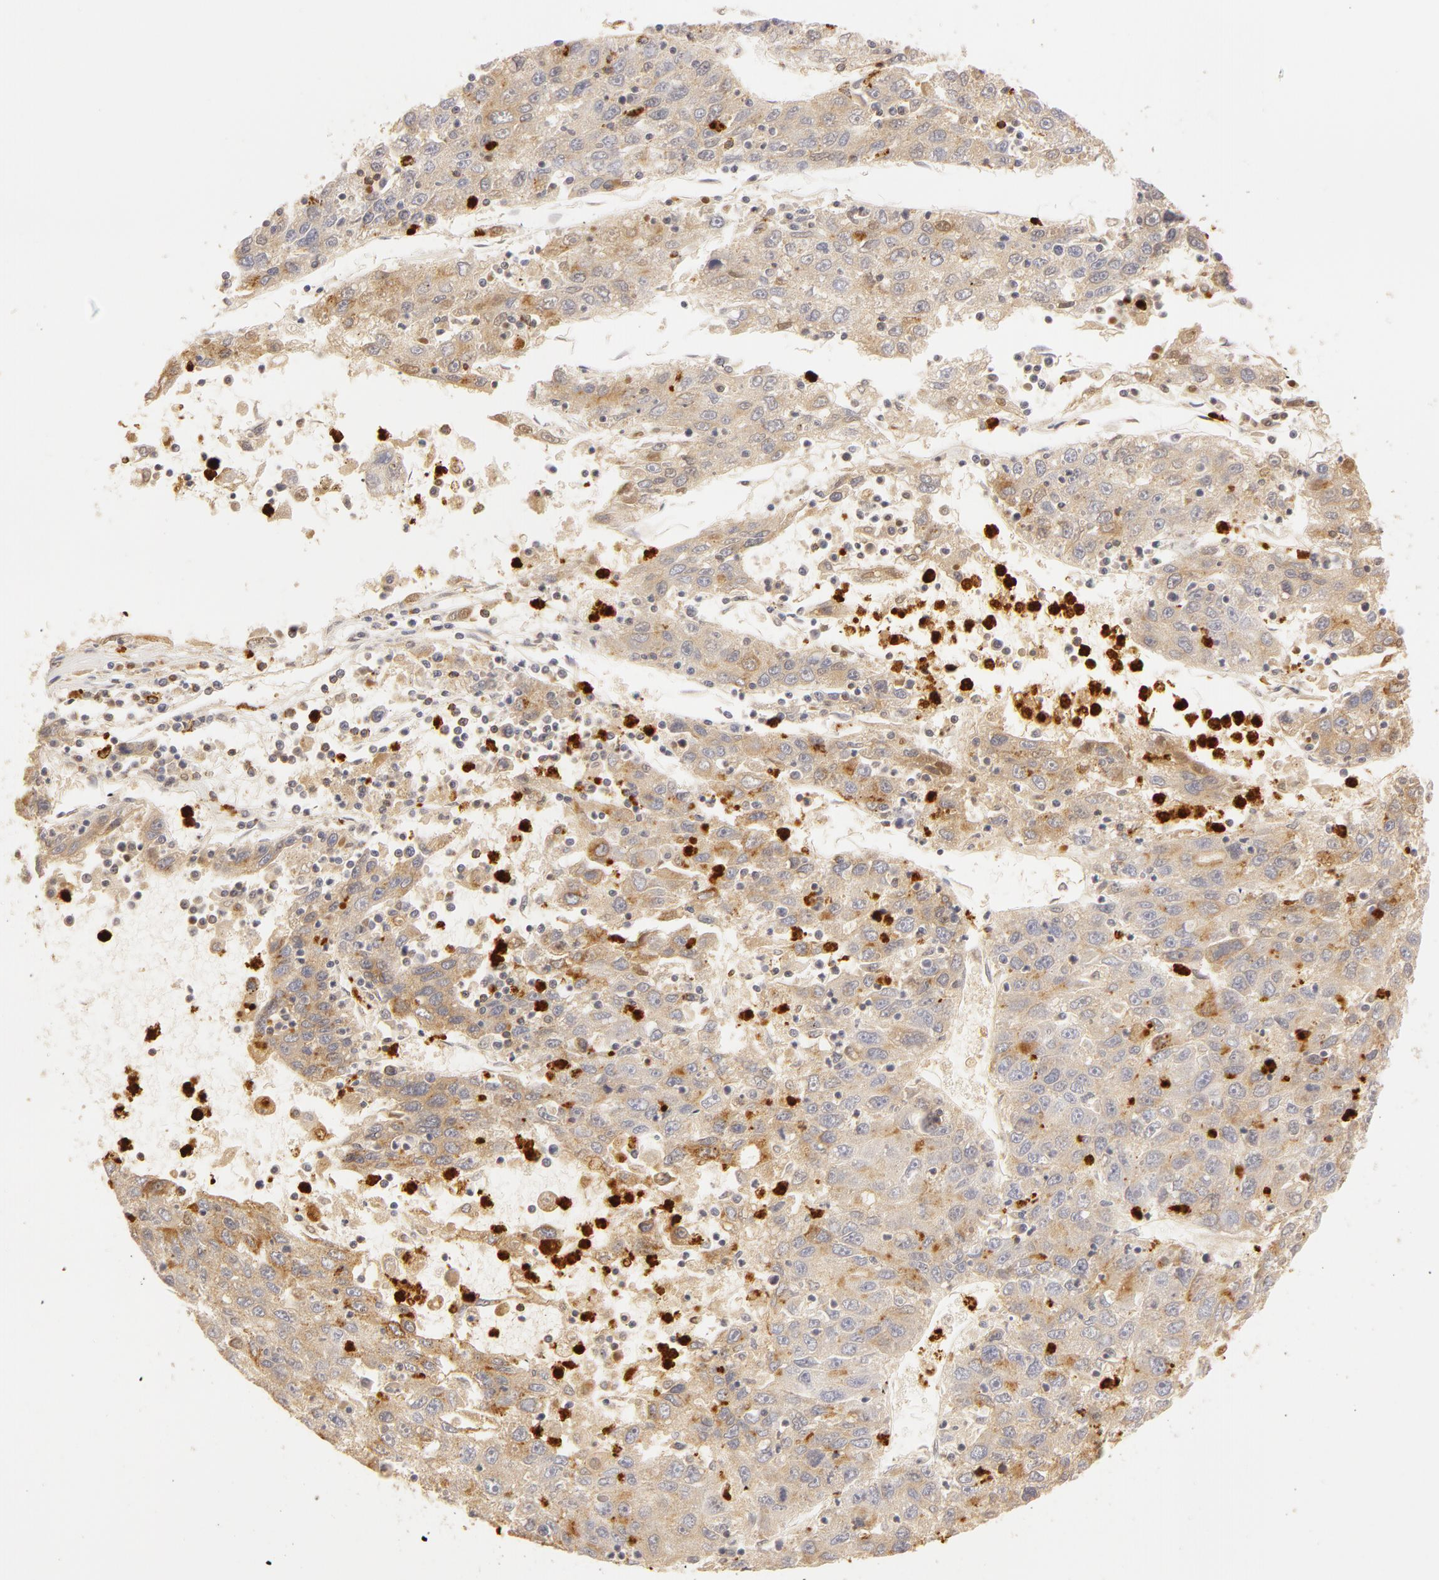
{"staining": {"intensity": "weak", "quantity": "25%-75%", "location": "cytoplasmic/membranous"}, "tissue": "liver cancer", "cell_type": "Tumor cells", "image_type": "cancer", "snomed": [{"axis": "morphology", "description": "Carcinoma, Hepatocellular, NOS"}, {"axis": "topography", "description": "Liver"}], "caption": "An image of human liver cancer stained for a protein demonstrates weak cytoplasmic/membranous brown staining in tumor cells. (DAB (3,3'-diaminobenzidine) IHC, brown staining for protein, blue staining for nuclei).", "gene": "C1R", "patient": {"sex": "male", "age": 49}}